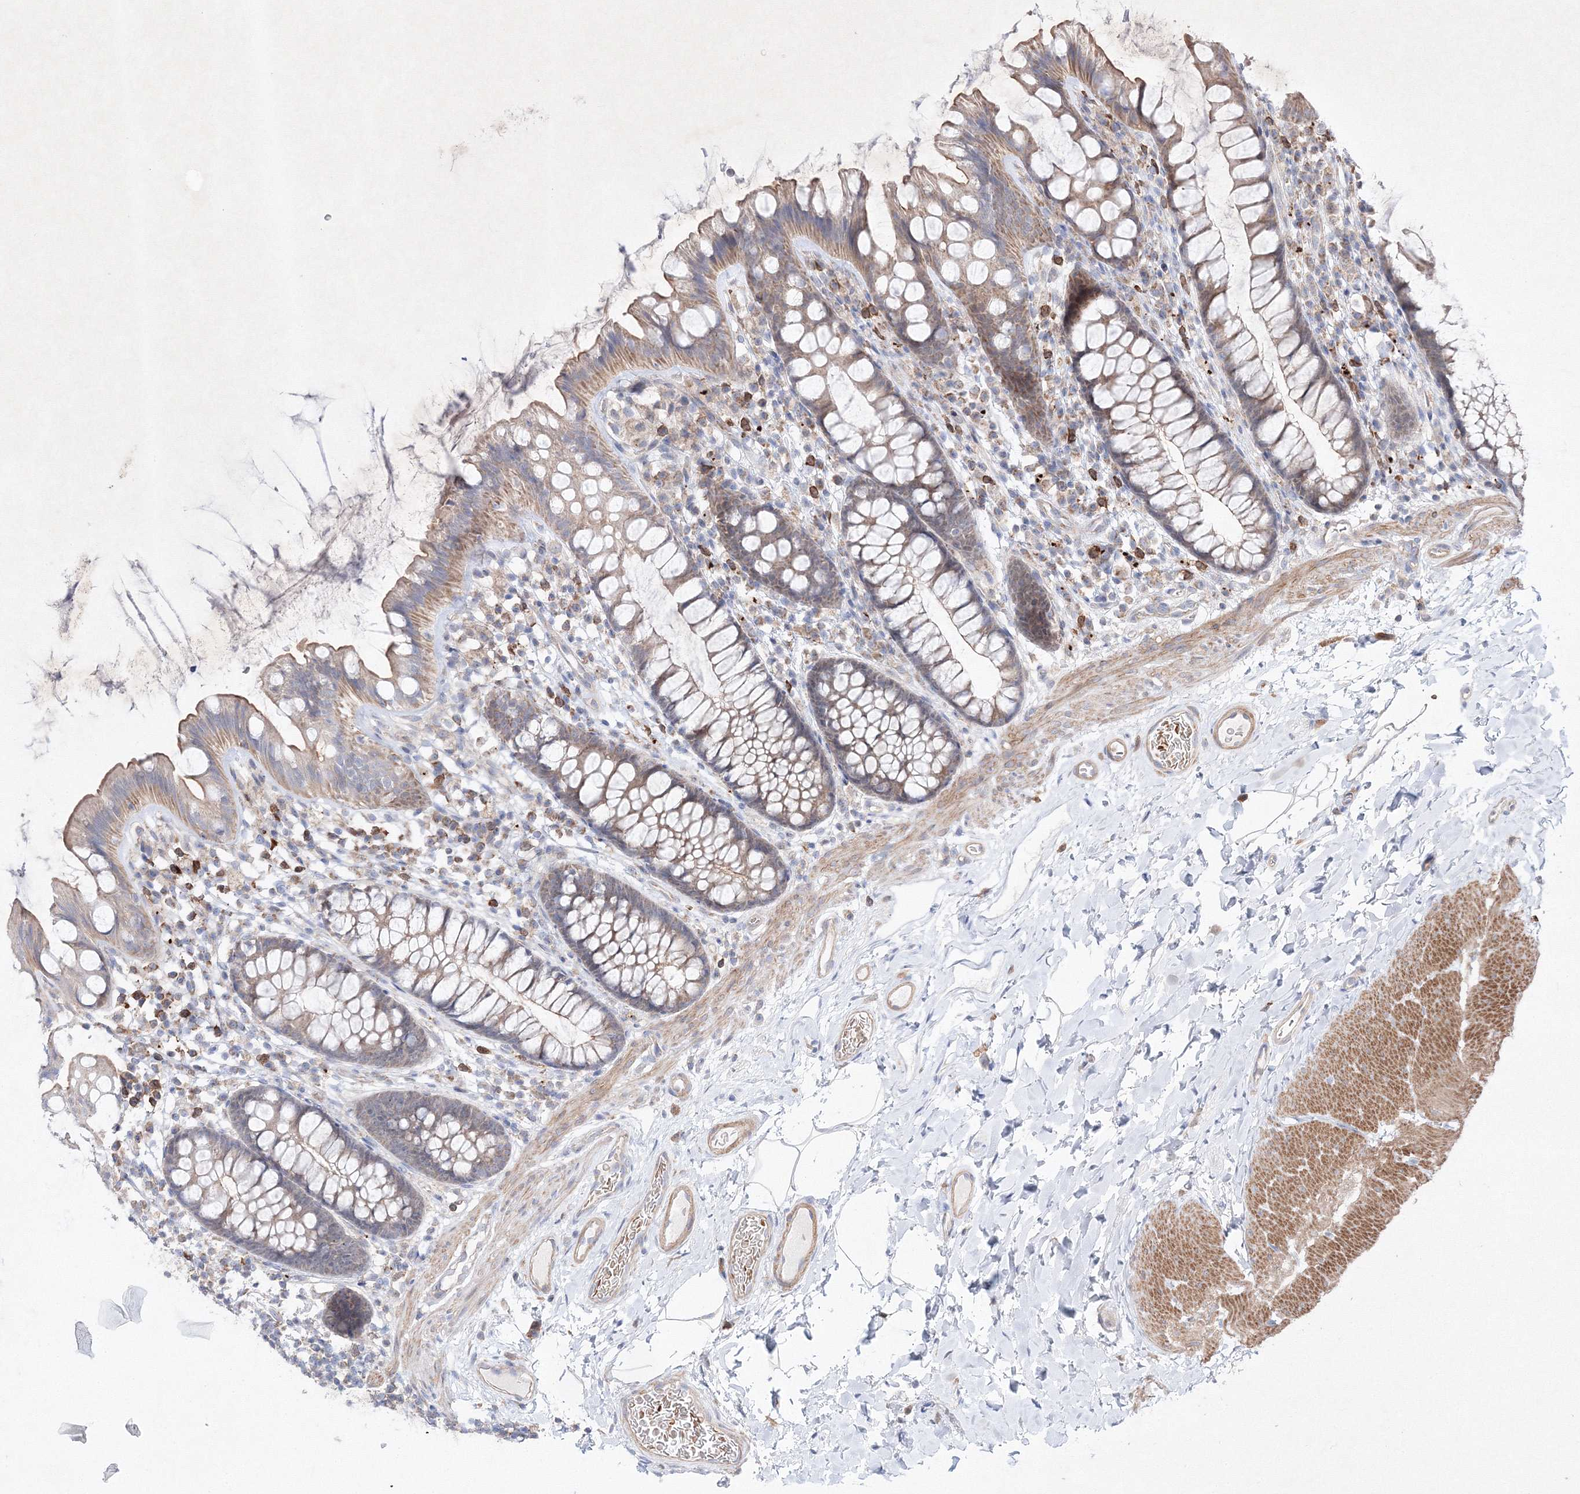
{"staining": {"intensity": "moderate", "quantity": ">75%", "location": "cytoplasmic/membranous"}, "tissue": "colon", "cell_type": "Endothelial cells", "image_type": "normal", "snomed": [{"axis": "morphology", "description": "Normal tissue, NOS"}, {"axis": "topography", "description": "Colon"}], "caption": "This is an image of immunohistochemistry (IHC) staining of benign colon, which shows moderate staining in the cytoplasmic/membranous of endothelial cells.", "gene": "OPA1", "patient": {"sex": "female", "age": 62}}